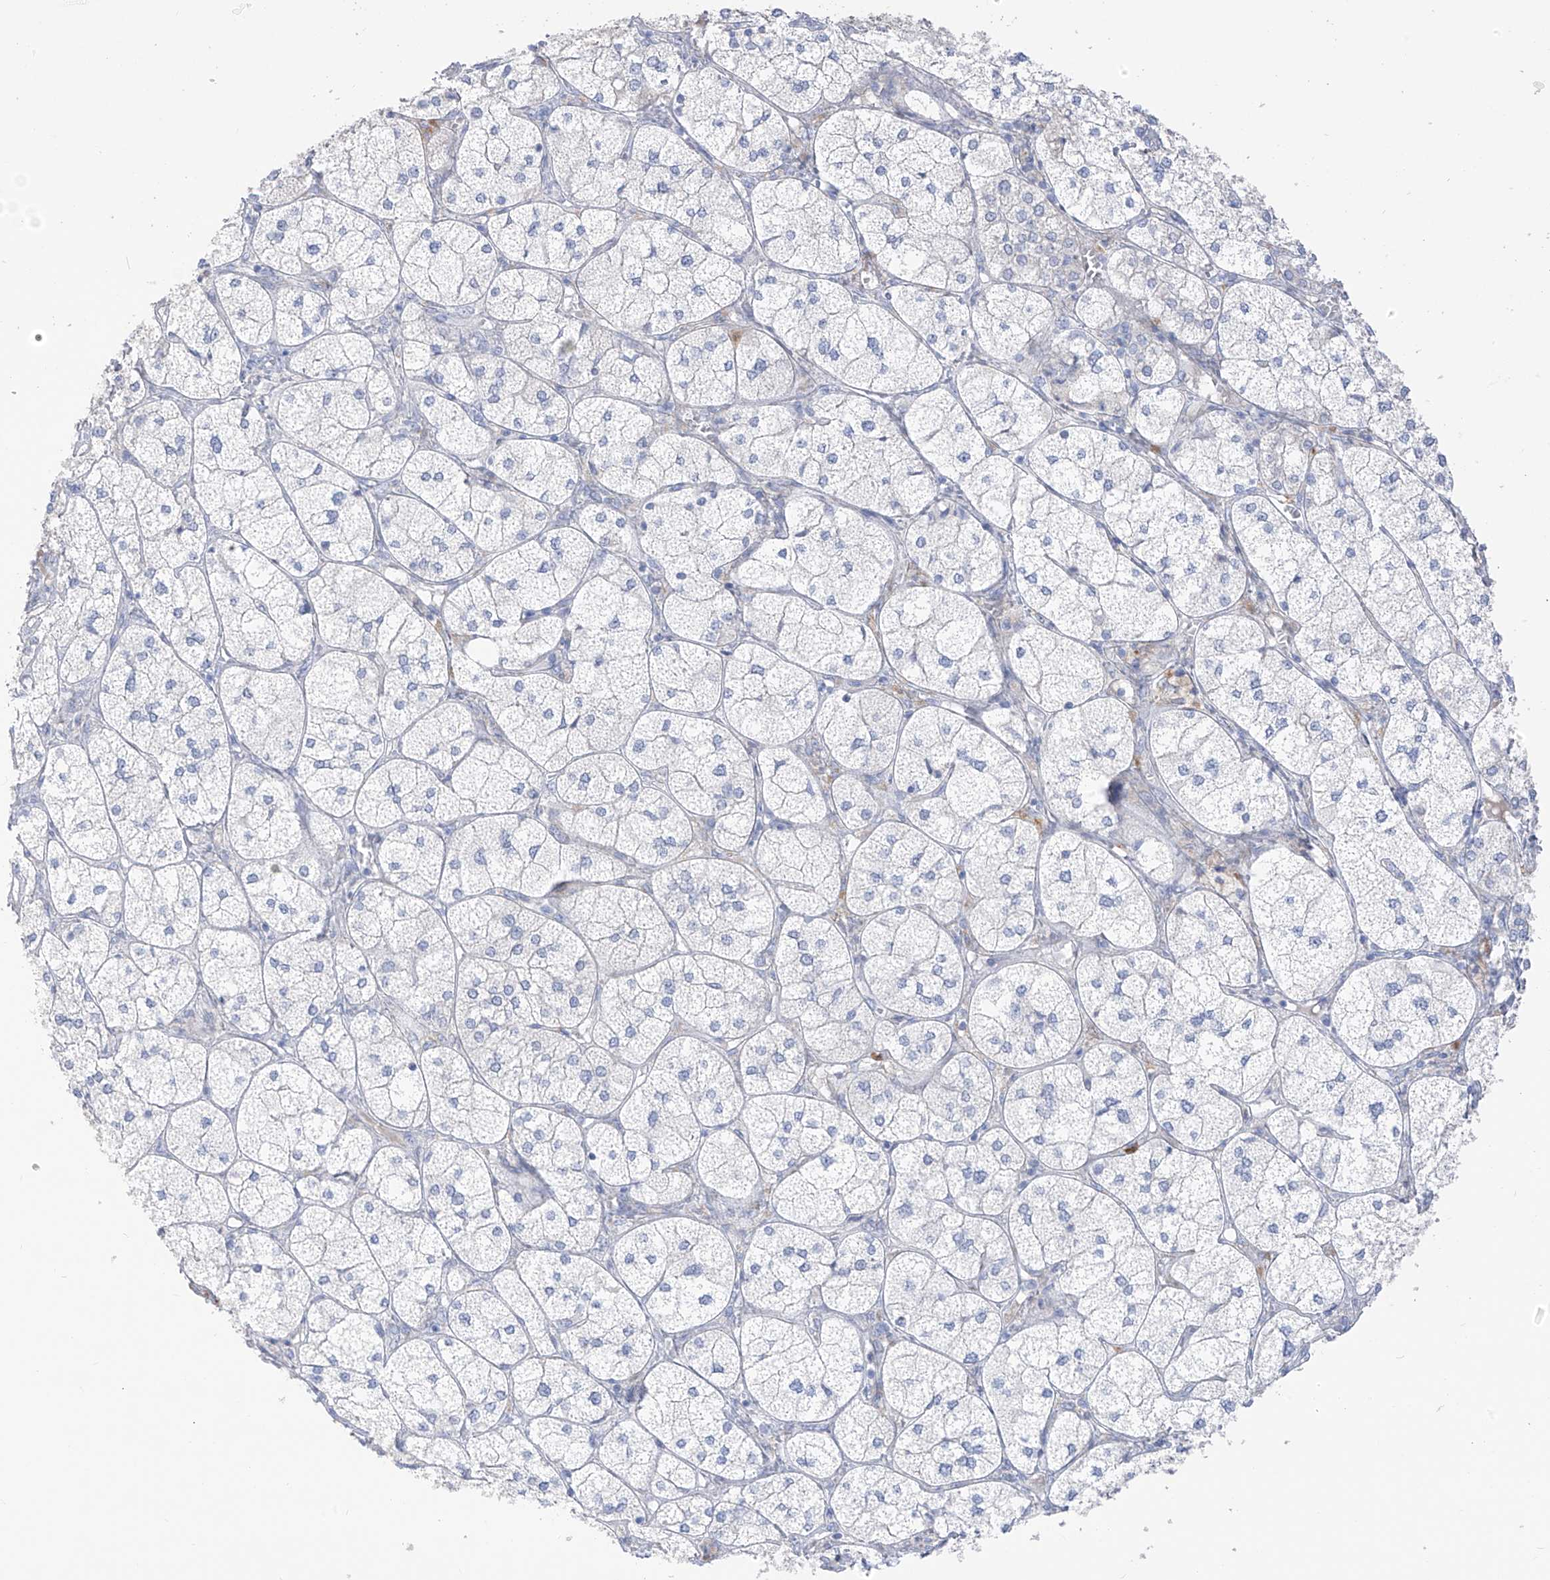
{"staining": {"intensity": "weak", "quantity": "<25%", "location": "cytoplasmic/membranous"}, "tissue": "adrenal gland", "cell_type": "Glandular cells", "image_type": "normal", "snomed": [{"axis": "morphology", "description": "Normal tissue, NOS"}, {"axis": "topography", "description": "Adrenal gland"}], "caption": "IHC micrograph of unremarkable adrenal gland stained for a protein (brown), which displays no staining in glandular cells. Nuclei are stained in blue.", "gene": "ARHGEF40", "patient": {"sex": "female", "age": 61}}